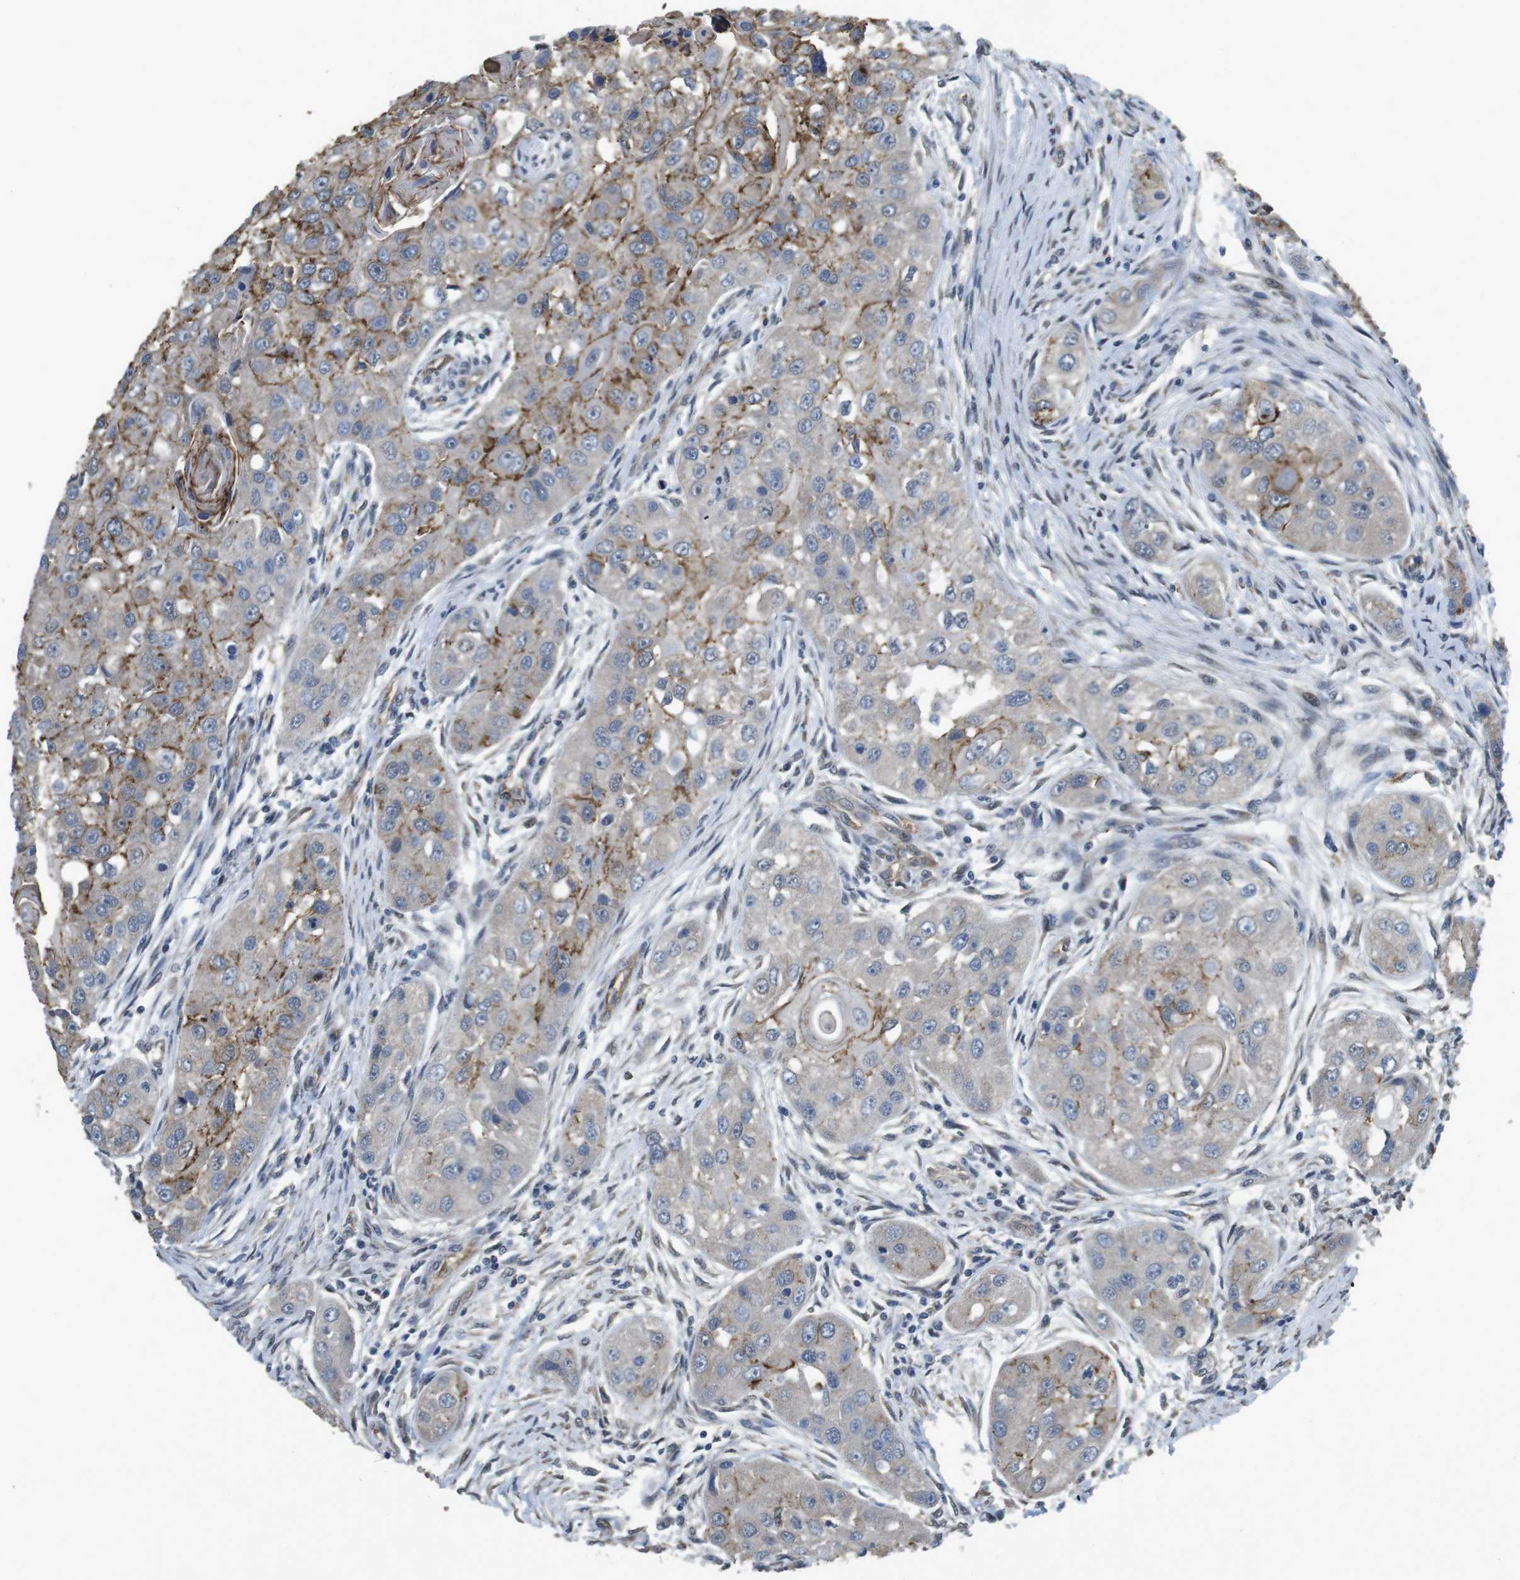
{"staining": {"intensity": "moderate", "quantity": "25%-75%", "location": "cytoplasmic/membranous"}, "tissue": "head and neck cancer", "cell_type": "Tumor cells", "image_type": "cancer", "snomed": [{"axis": "morphology", "description": "Normal tissue, NOS"}, {"axis": "morphology", "description": "Squamous cell carcinoma, NOS"}, {"axis": "topography", "description": "Skeletal muscle"}, {"axis": "topography", "description": "Head-Neck"}], "caption": "IHC photomicrograph of head and neck cancer stained for a protein (brown), which demonstrates medium levels of moderate cytoplasmic/membranous positivity in about 25%-75% of tumor cells.", "gene": "CLDN7", "patient": {"sex": "male", "age": 51}}